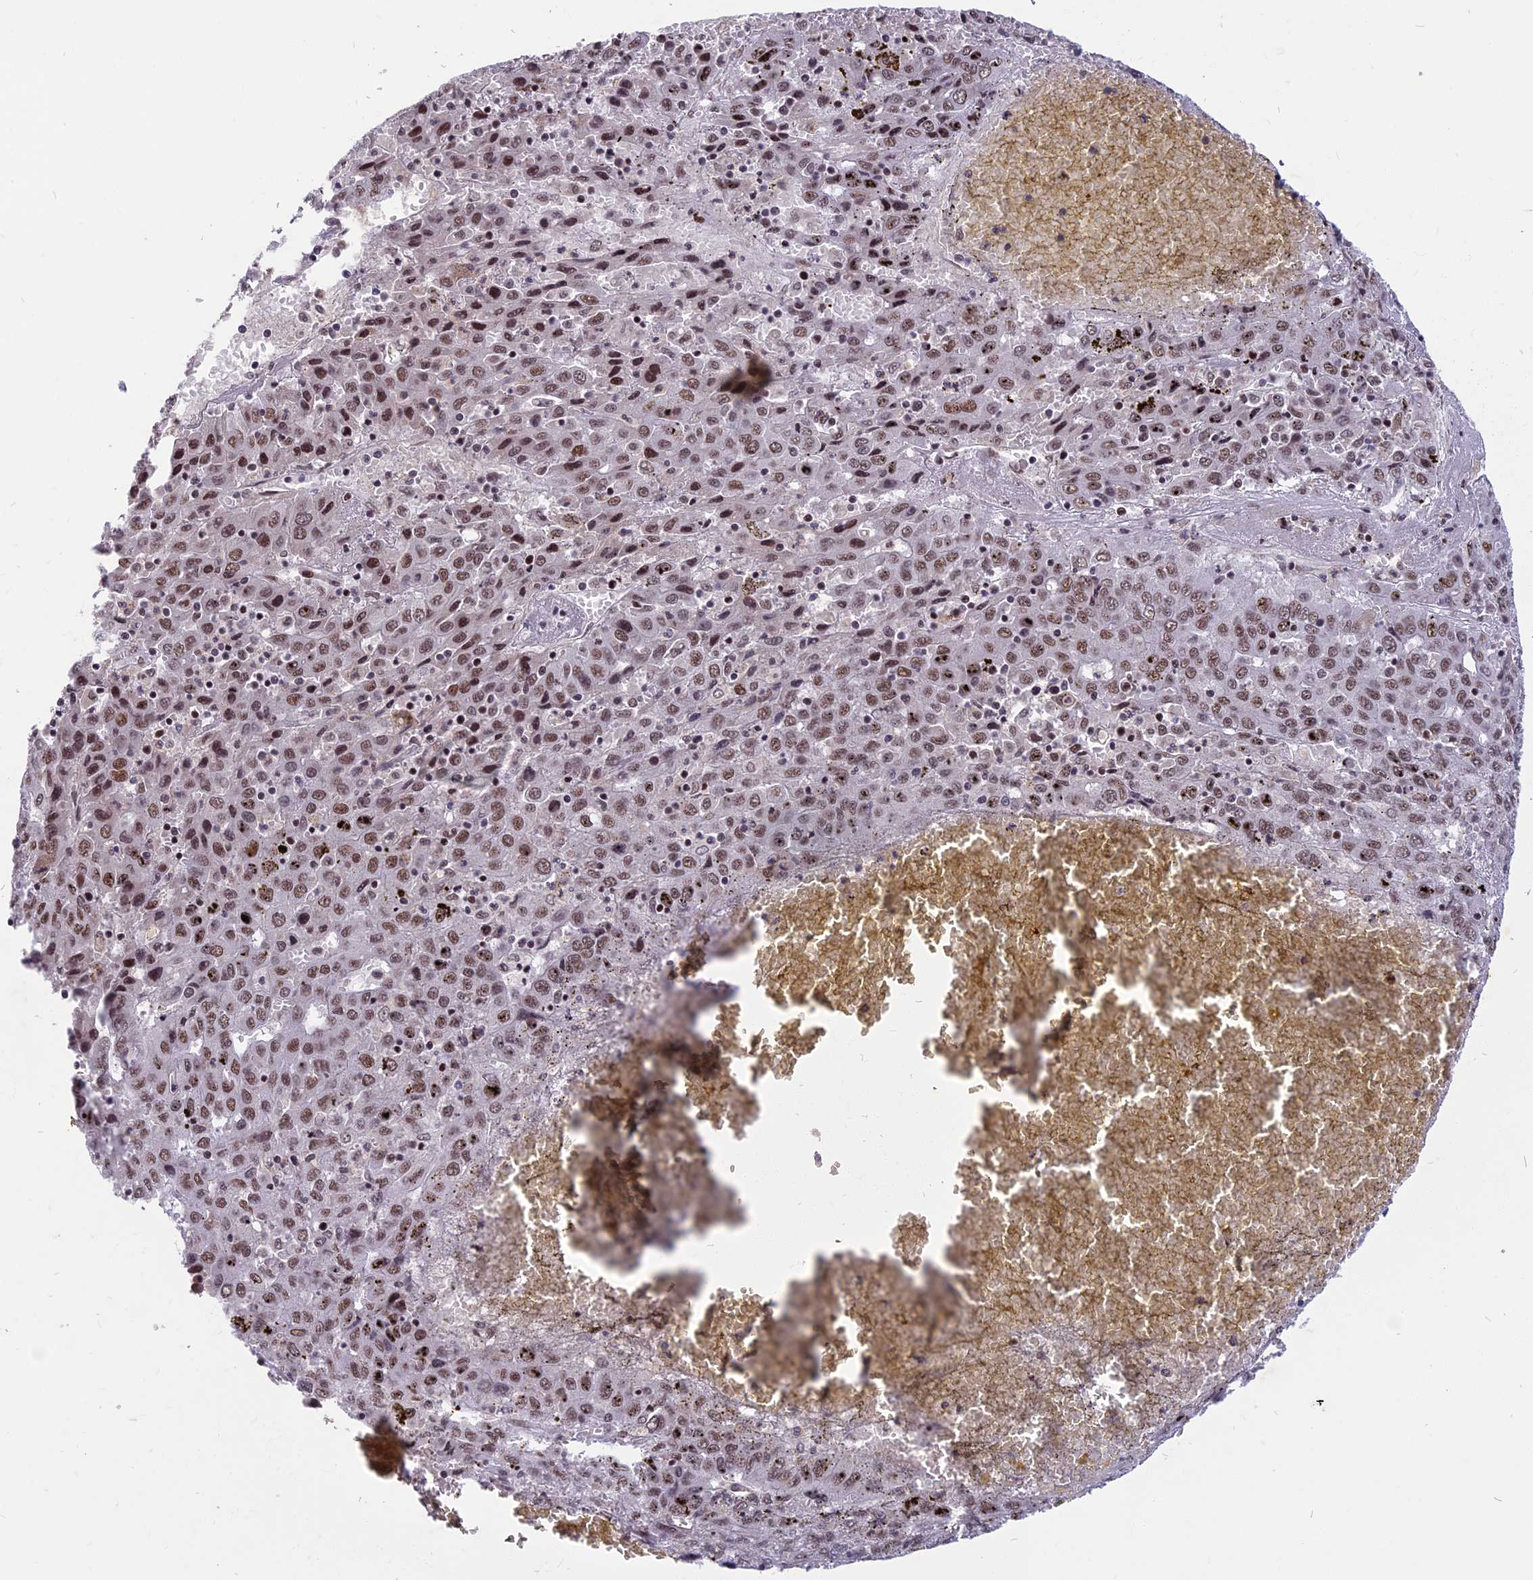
{"staining": {"intensity": "moderate", "quantity": ">75%", "location": "nuclear"}, "tissue": "liver cancer", "cell_type": "Tumor cells", "image_type": "cancer", "snomed": [{"axis": "morphology", "description": "Carcinoma, Hepatocellular, NOS"}, {"axis": "topography", "description": "Liver"}], "caption": "The micrograph displays a brown stain indicating the presence of a protein in the nuclear of tumor cells in liver cancer. Nuclei are stained in blue.", "gene": "CDC7", "patient": {"sex": "female", "age": 53}}